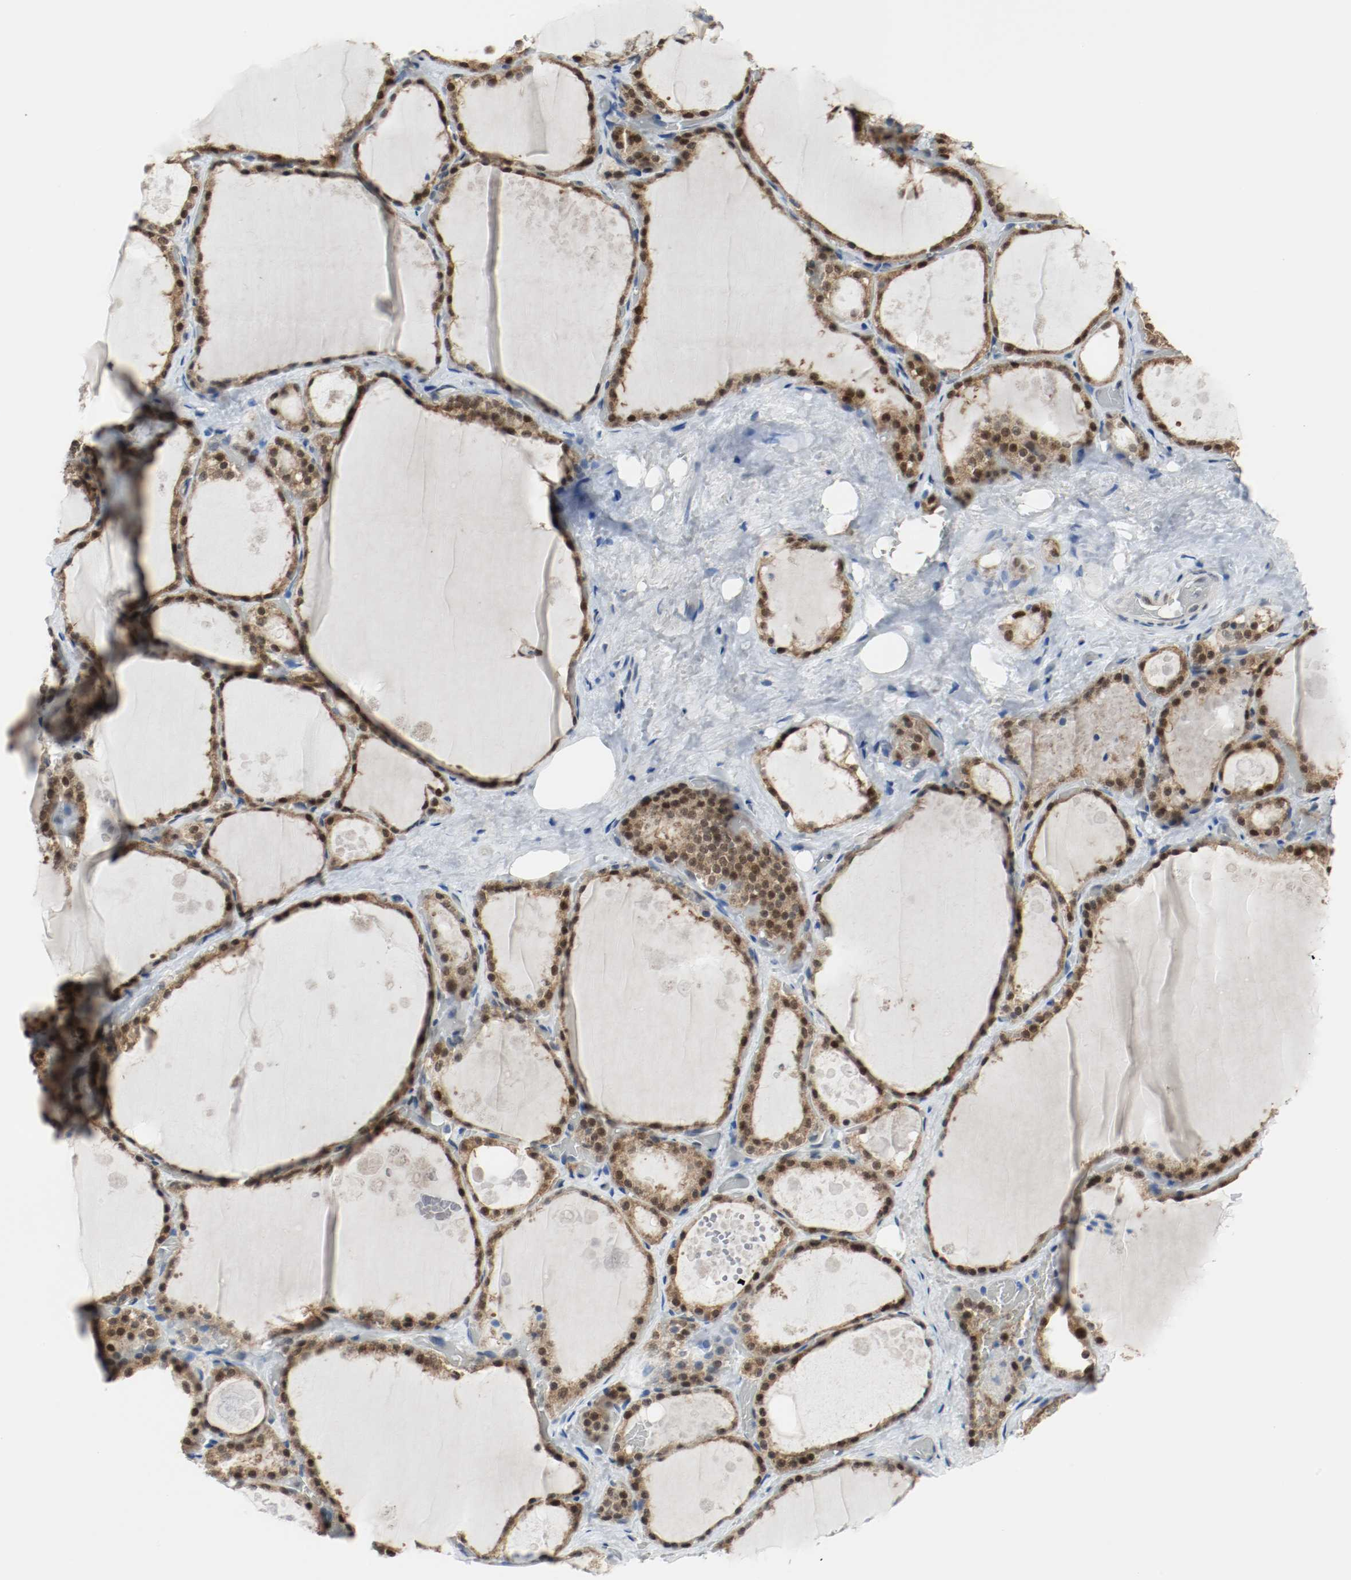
{"staining": {"intensity": "strong", "quantity": ">75%", "location": "cytoplasmic/membranous,nuclear"}, "tissue": "thyroid gland", "cell_type": "Glandular cells", "image_type": "normal", "snomed": [{"axis": "morphology", "description": "Normal tissue, NOS"}, {"axis": "topography", "description": "Thyroid gland"}], "caption": "Immunohistochemistry (DAB) staining of unremarkable thyroid gland displays strong cytoplasmic/membranous,nuclear protein positivity in about >75% of glandular cells.", "gene": "PPME1", "patient": {"sex": "male", "age": 61}}